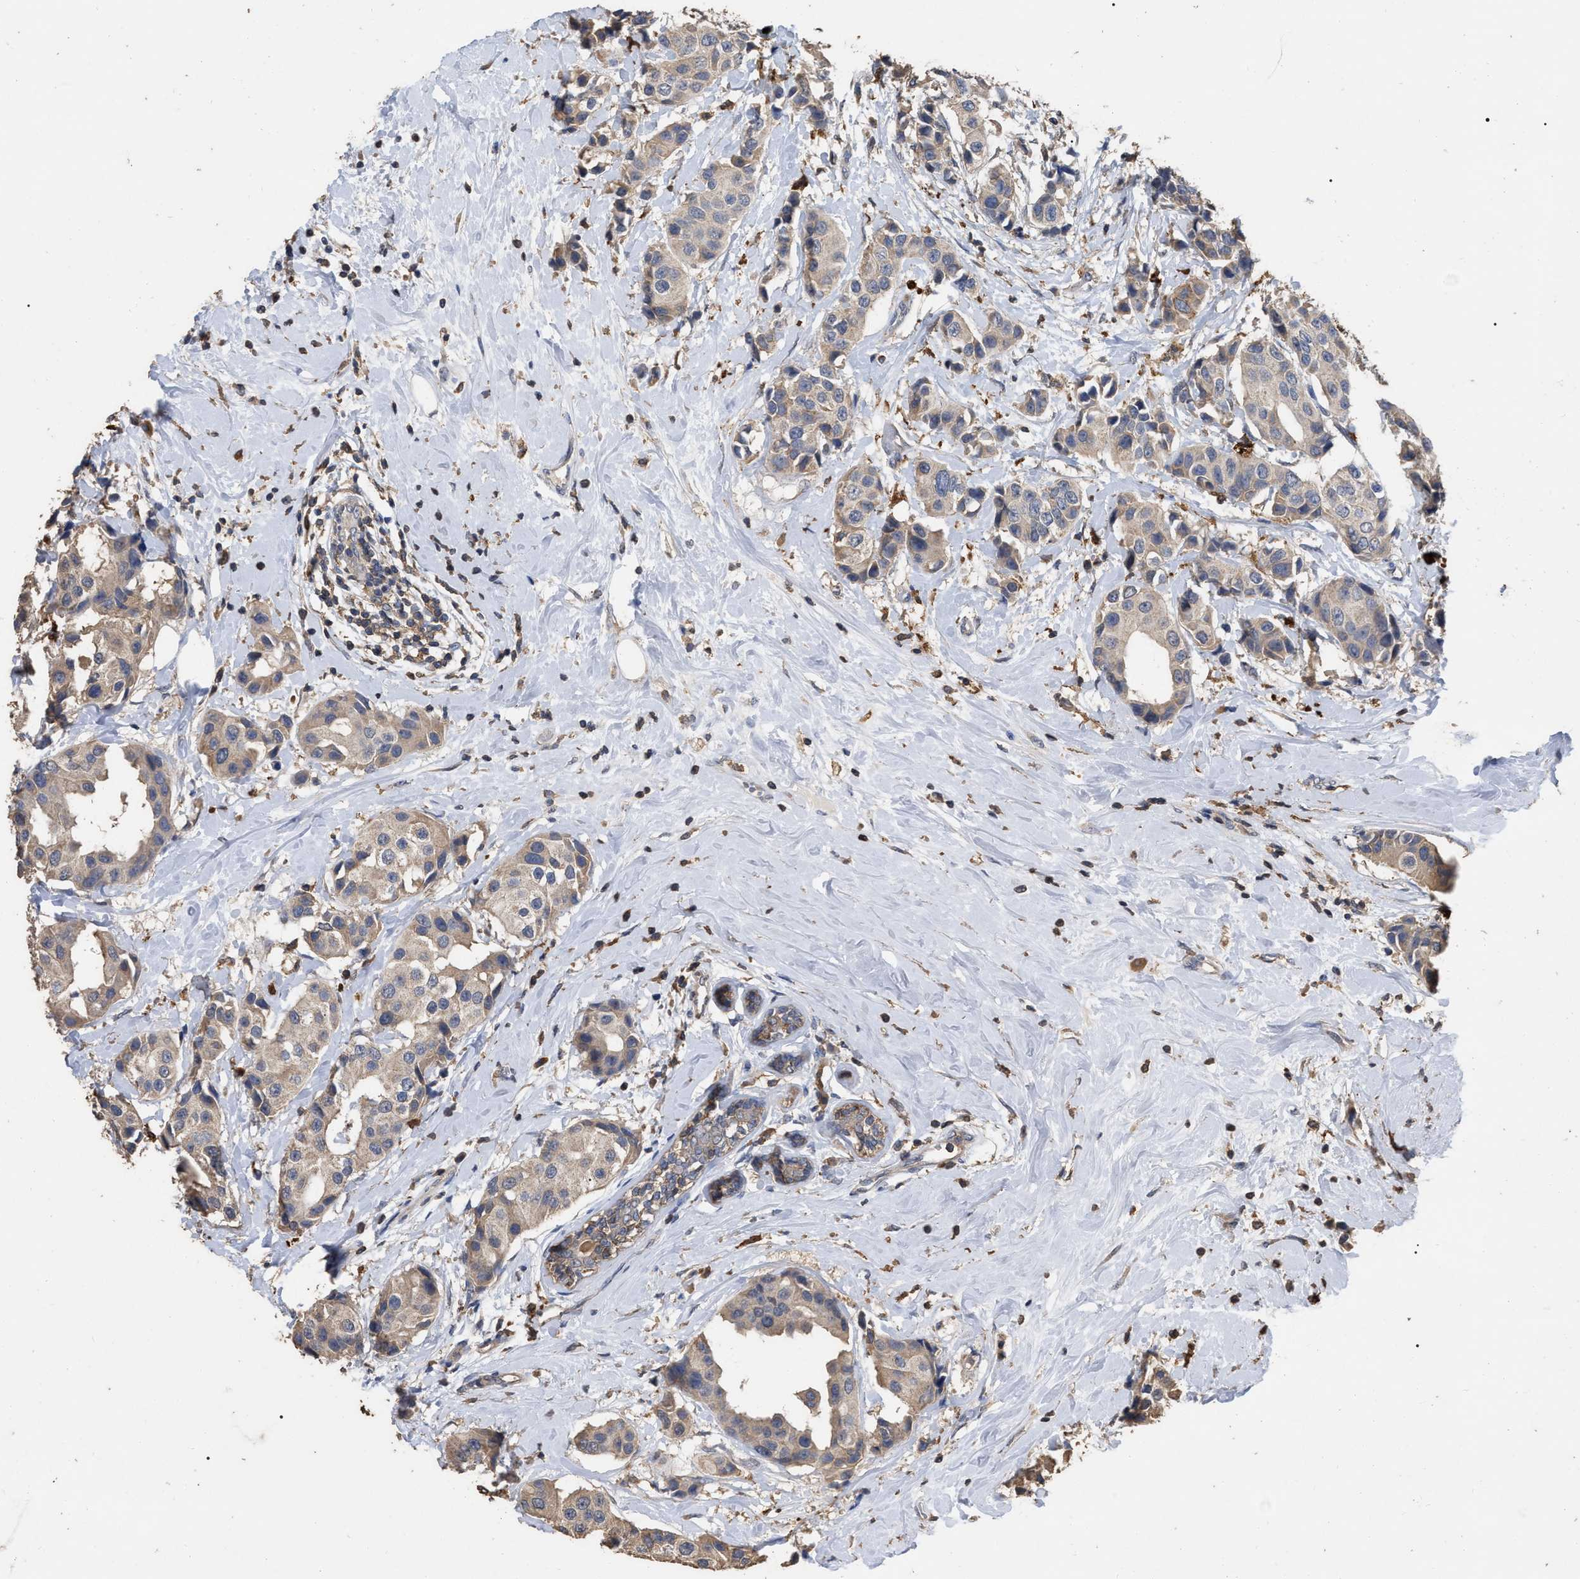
{"staining": {"intensity": "moderate", "quantity": ">75%", "location": "cytoplasmic/membranous"}, "tissue": "breast cancer", "cell_type": "Tumor cells", "image_type": "cancer", "snomed": [{"axis": "morphology", "description": "Normal tissue, NOS"}, {"axis": "morphology", "description": "Duct carcinoma"}, {"axis": "topography", "description": "Breast"}], "caption": "This image shows immunohistochemistry (IHC) staining of breast intraductal carcinoma, with medium moderate cytoplasmic/membranous expression in approximately >75% of tumor cells.", "gene": "GPR179", "patient": {"sex": "female", "age": 39}}